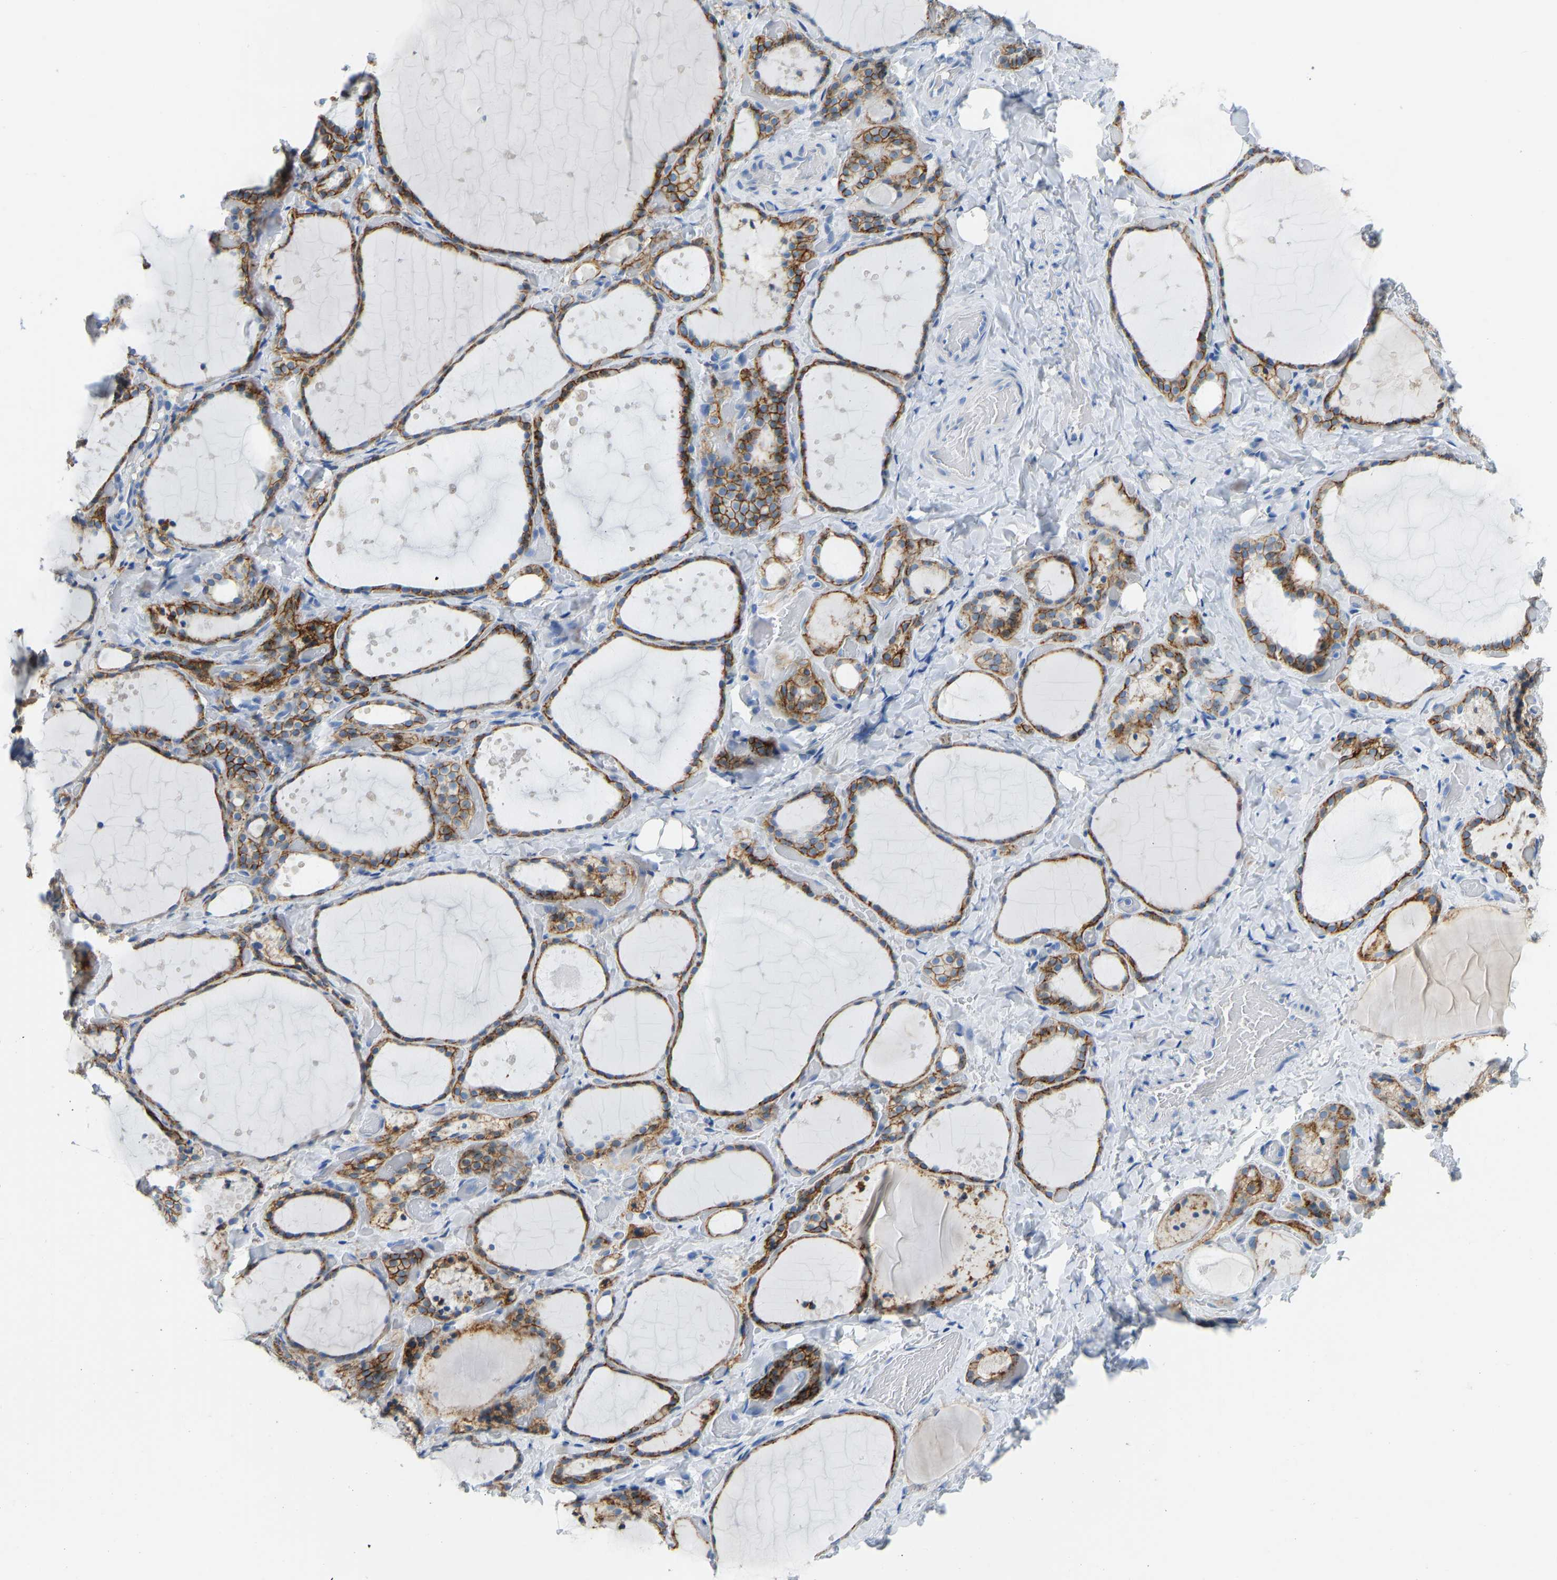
{"staining": {"intensity": "strong", "quantity": ">75%", "location": "cytoplasmic/membranous"}, "tissue": "thyroid gland", "cell_type": "Glandular cells", "image_type": "normal", "snomed": [{"axis": "morphology", "description": "Normal tissue, NOS"}, {"axis": "topography", "description": "Thyroid gland"}], "caption": "Strong cytoplasmic/membranous protein expression is present in approximately >75% of glandular cells in thyroid gland. (Brightfield microscopy of DAB IHC at high magnification).", "gene": "ATP1A1", "patient": {"sex": "female", "age": 44}}